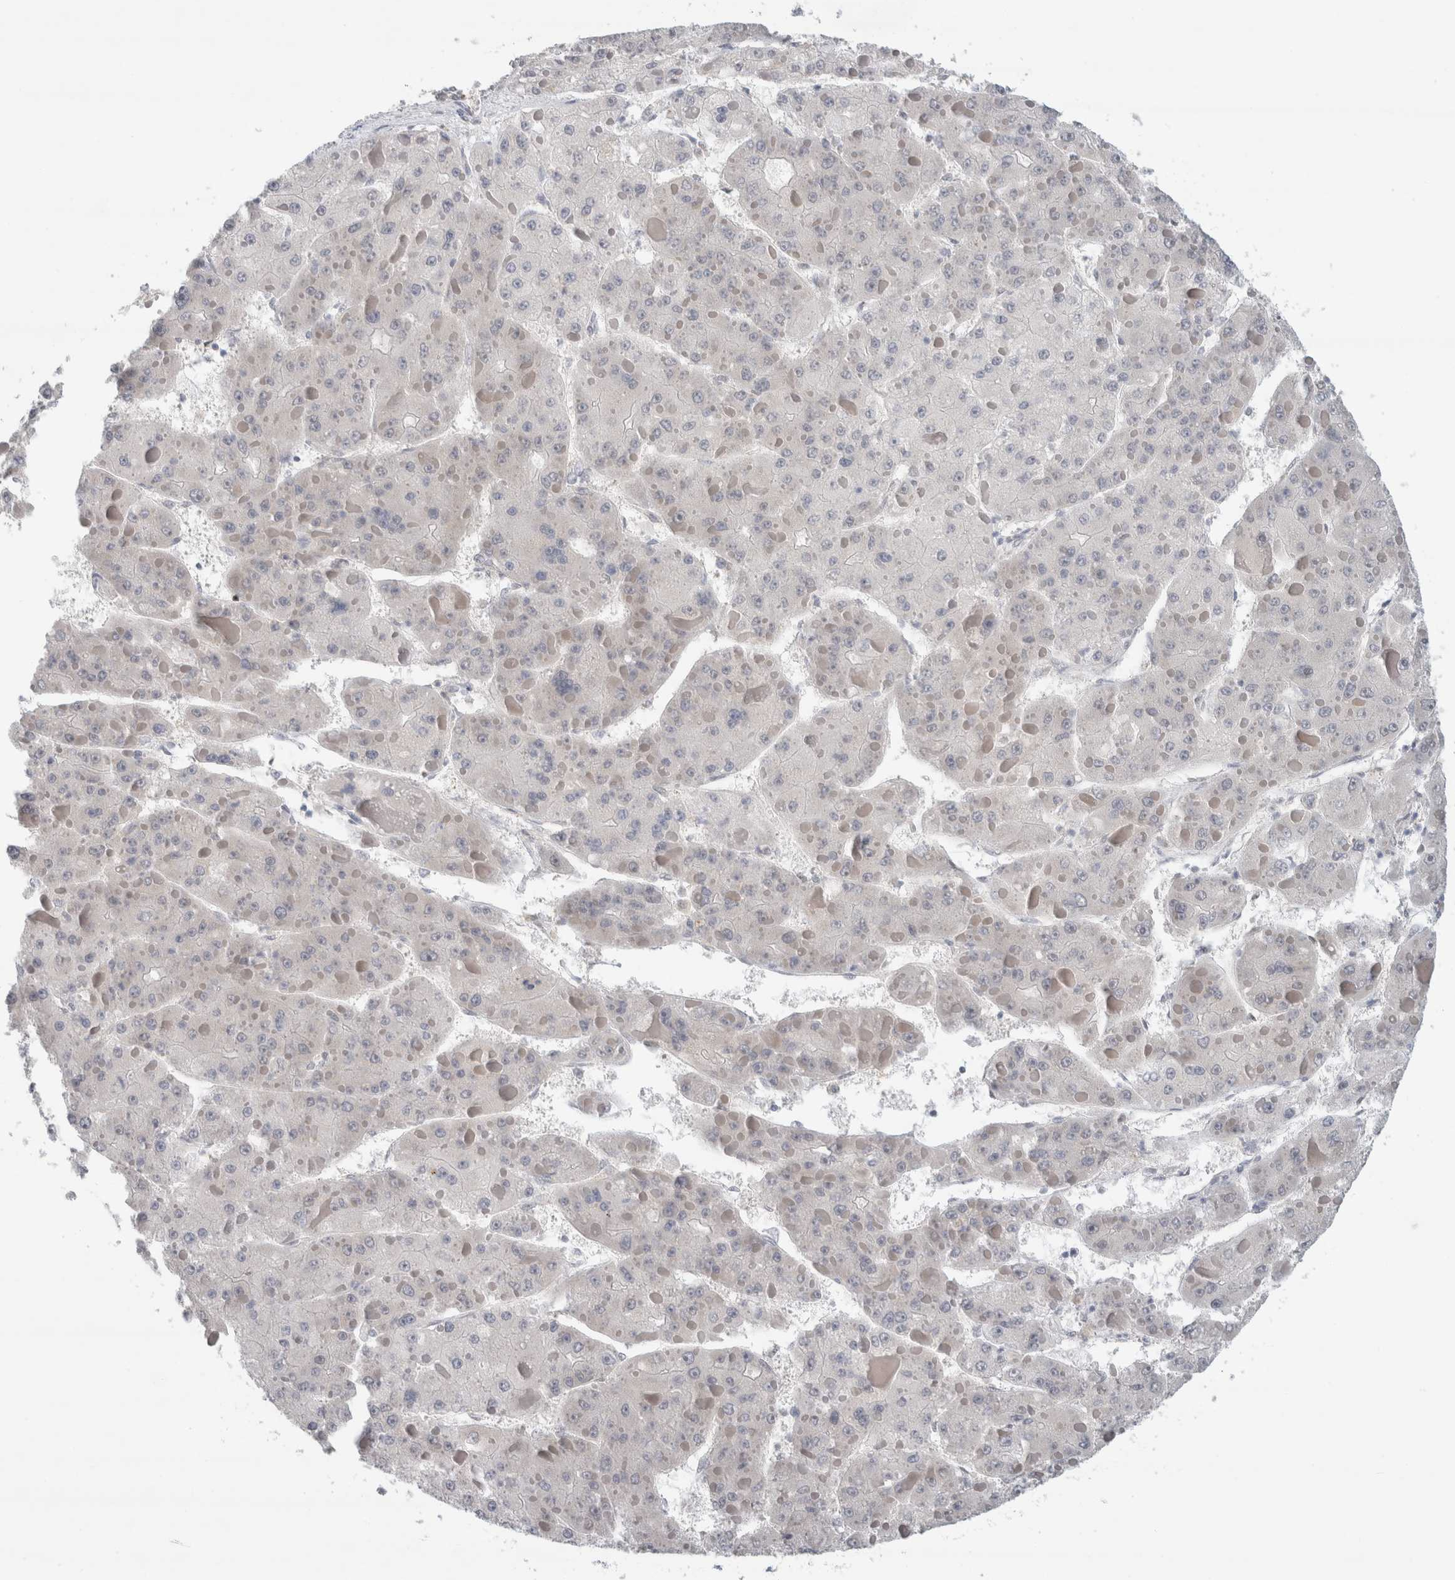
{"staining": {"intensity": "negative", "quantity": "none", "location": "none"}, "tissue": "liver cancer", "cell_type": "Tumor cells", "image_type": "cancer", "snomed": [{"axis": "morphology", "description": "Carcinoma, Hepatocellular, NOS"}, {"axis": "topography", "description": "Liver"}], "caption": "The histopathology image reveals no staining of tumor cells in liver cancer.", "gene": "EIF4G3", "patient": {"sex": "female", "age": 73}}